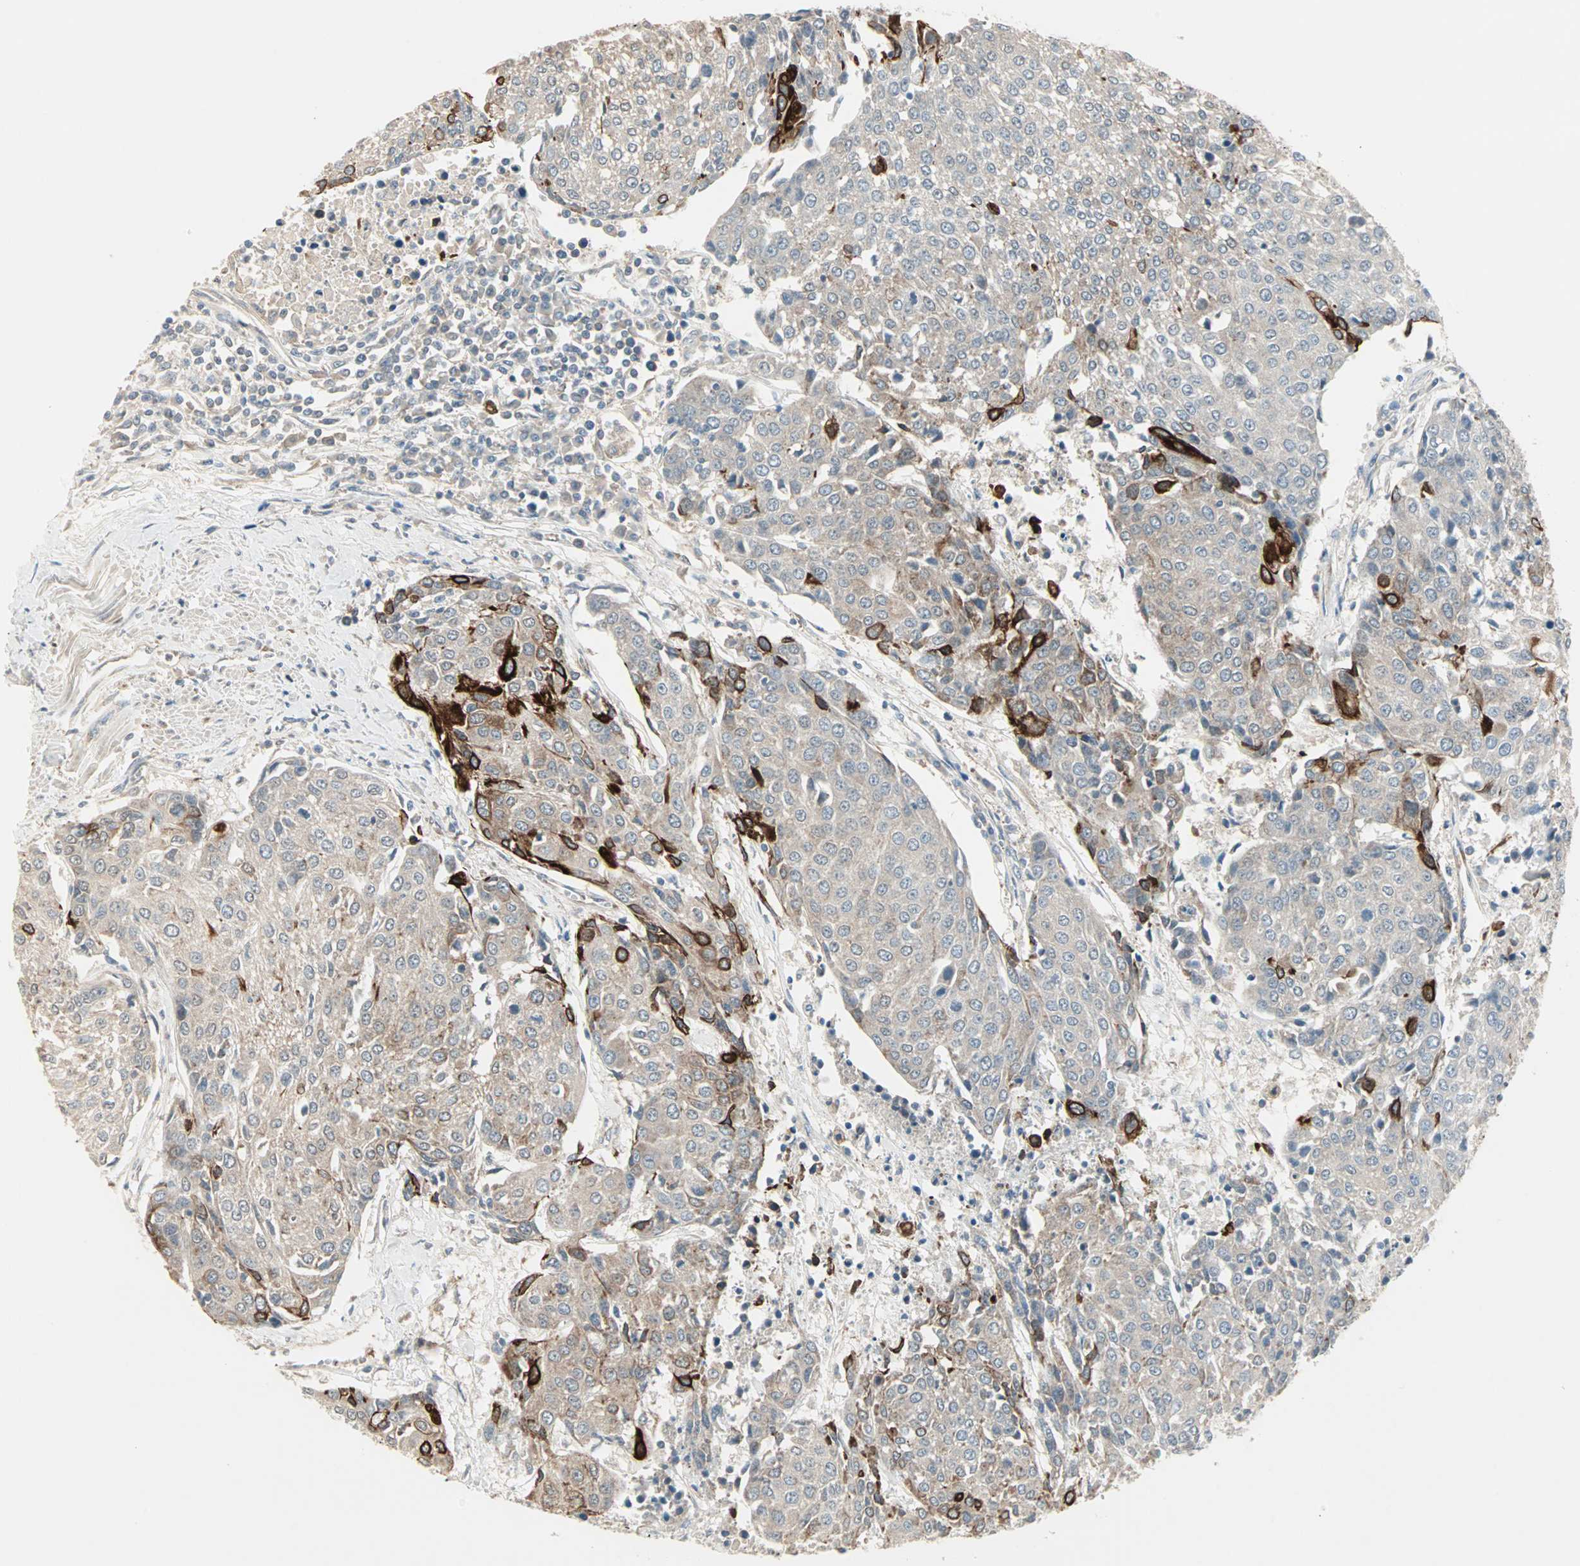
{"staining": {"intensity": "weak", "quantity": ">75%", "location": "cytoplasmic/membranous"}, "tissue": "urothelial cancer", "cell_type": "Tumor cells", "image_type": "cancer", "snomed": [{"axis": "morphology", "description": "Urothelial carcinoma, High grade"}, {"axis": "topography", "description": "Urinary bladder"}], "caption": "A high-resolution micrograph shows immunohistochemistry (IHC) staining of urothelial cancer, which reveals weak cytoplasmic/membranous staining in approximately >75% of tumor cells.", "gene": "ZFP36", "patient": {"sex": "female", "age": 85}}